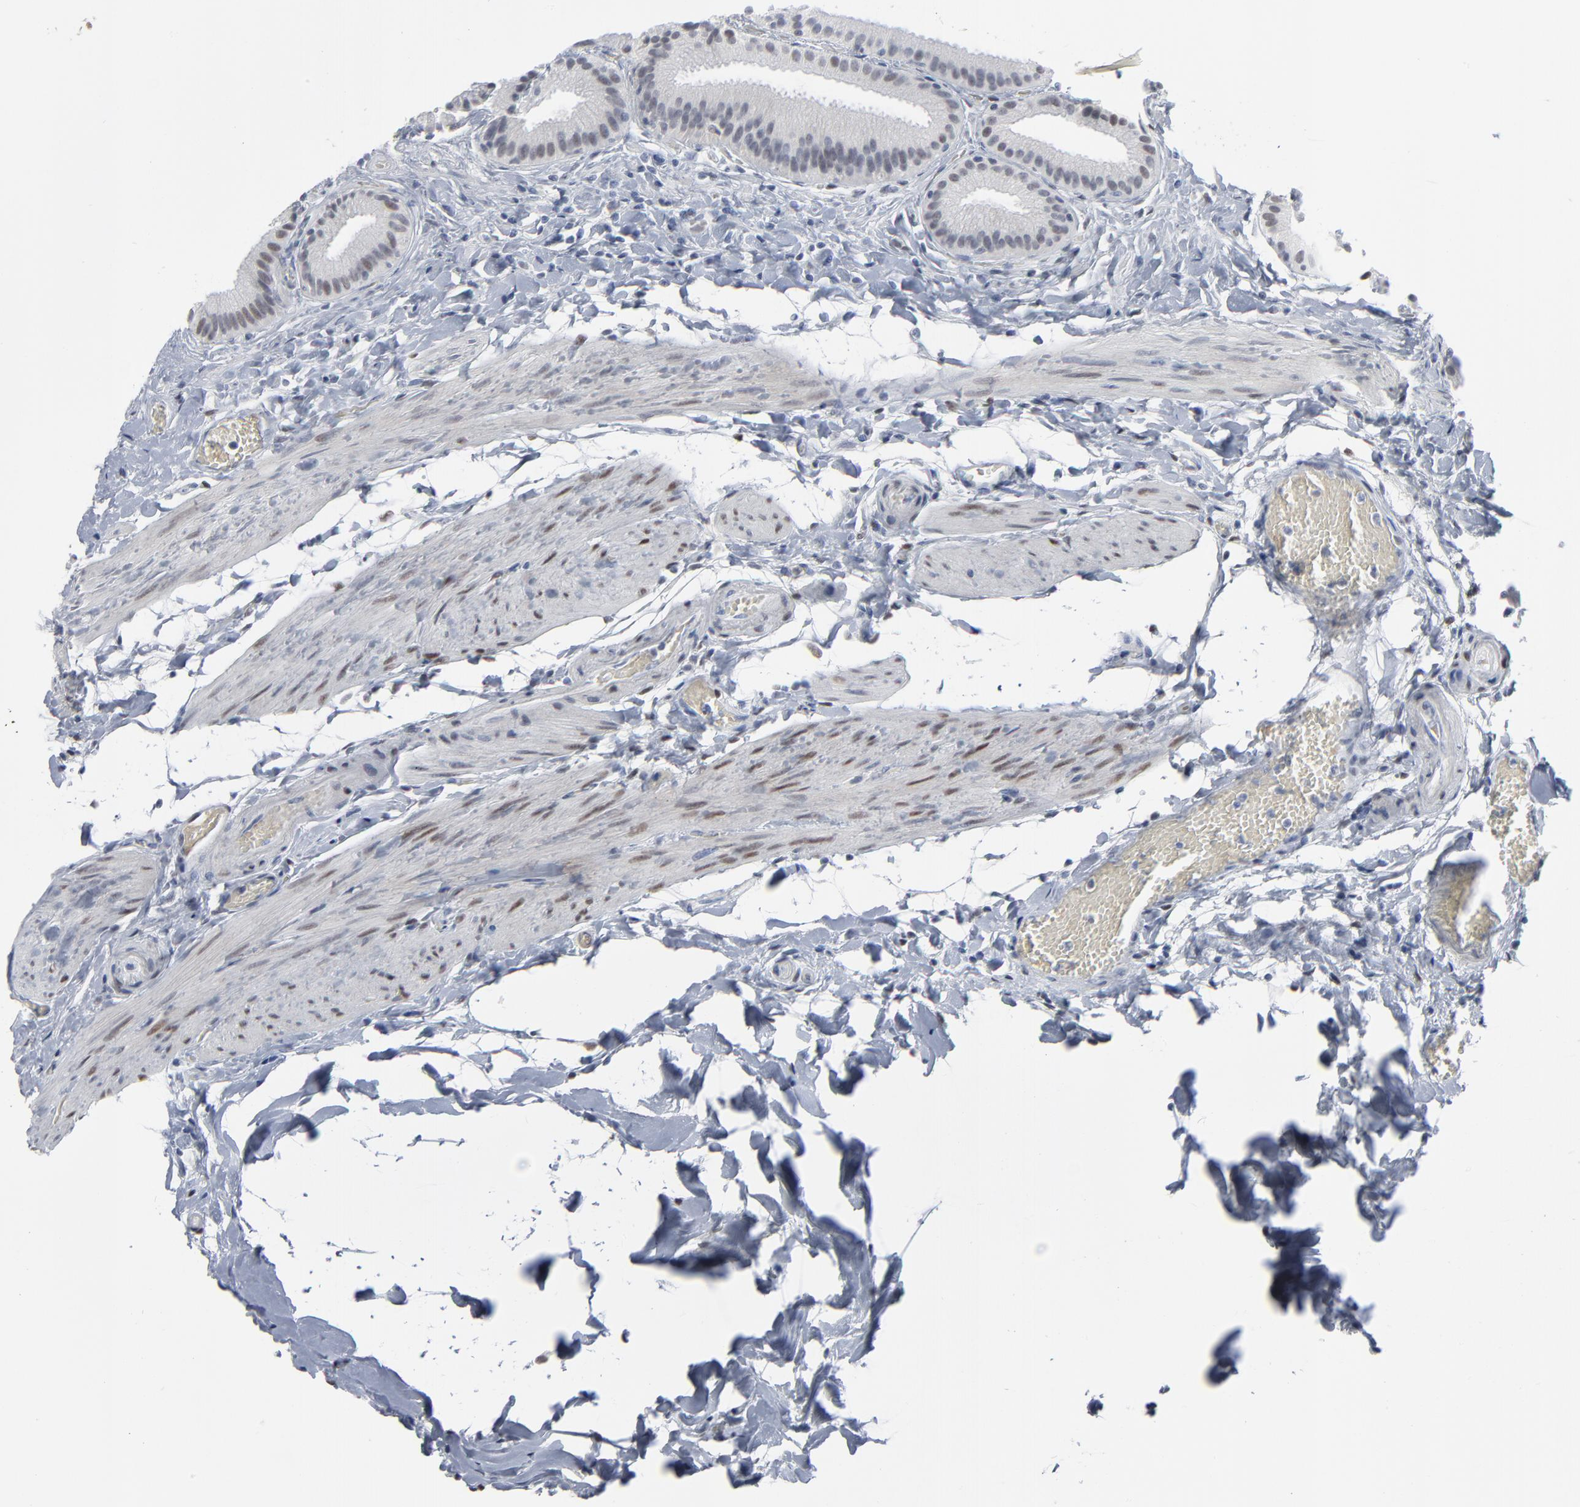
{"staining": {"intensity": "negative", "quantity": "none", "location": "none"}, "tissue": "gallbladder", "cell_type": "Glandular cells", "image_type": "normal", "snomed": [{"axis": "morphology", "description": "Normal tissue, NOS"}, {"axis": "topography", "description": "Gallbladder"}], "caption": "Immunohistochemical staining of benign human gallbladder exhibits no significant positivity in glandular cells.", "gene": "ATF7", "patient": {"sex": "female", "age": 63}}